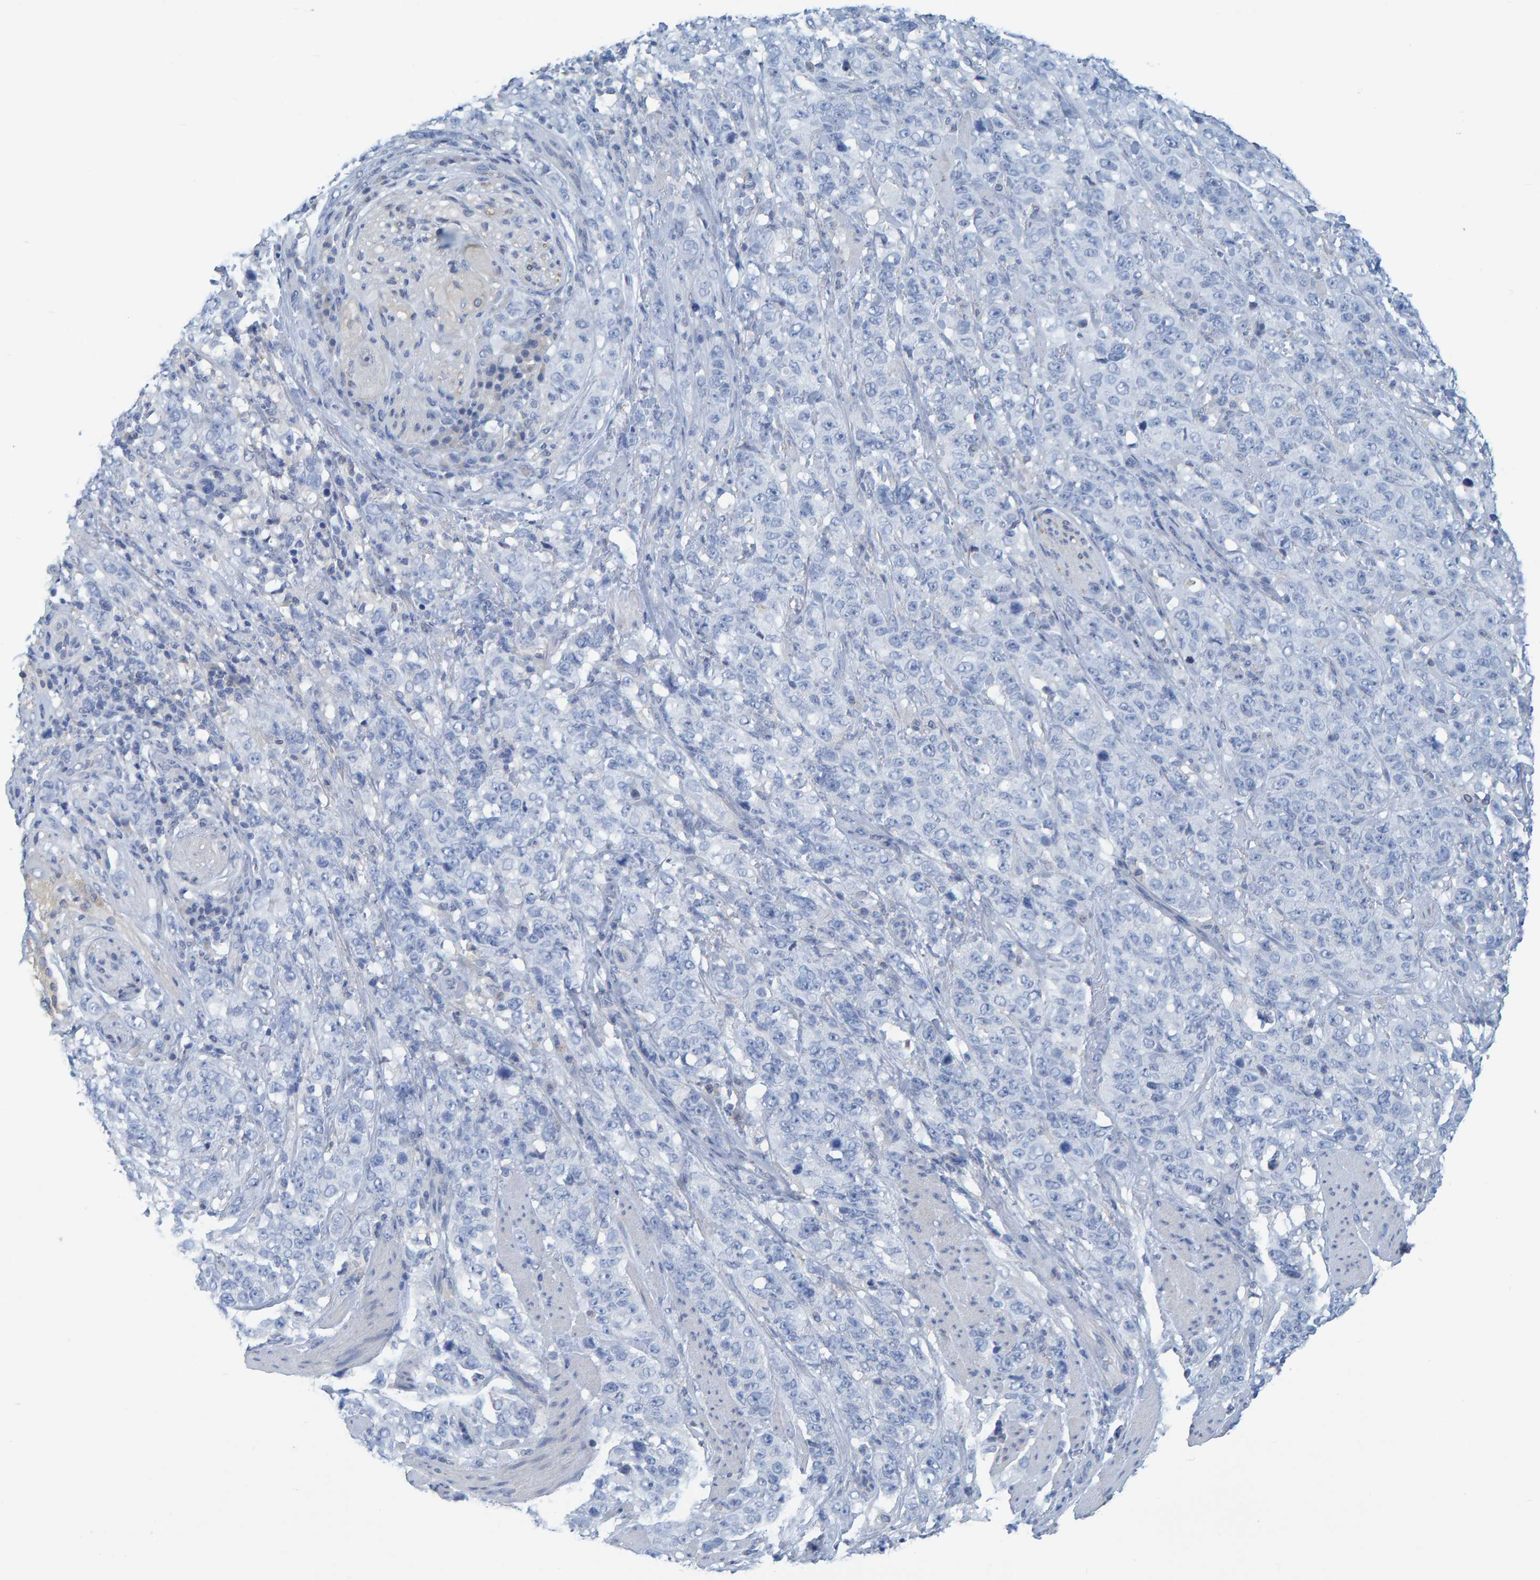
{"staining": {"intensity": "negative", "quantity": "none", "location": "none"}, "tissue": "stomach cancer", "cell_type": "Tumor cells", "image_type": "cancer", "snomed": [{"axis": "morphology", "description": "Adenocarcinoma, NOS"}, {"axis": "topography", "description": "Stomach"}], "caption": "DAB immunohistochemical staining of human stomach cancer (adenocarcinoma) shows no significant expression in tumor cells. The staining was performed using DAB to visualize the protein expression in brown, while the nuclei were stained in blue with hematoxylin (Magnification: 20x).", "gene": "ALAD", "patient": {"sex": "male", "age": 48}}